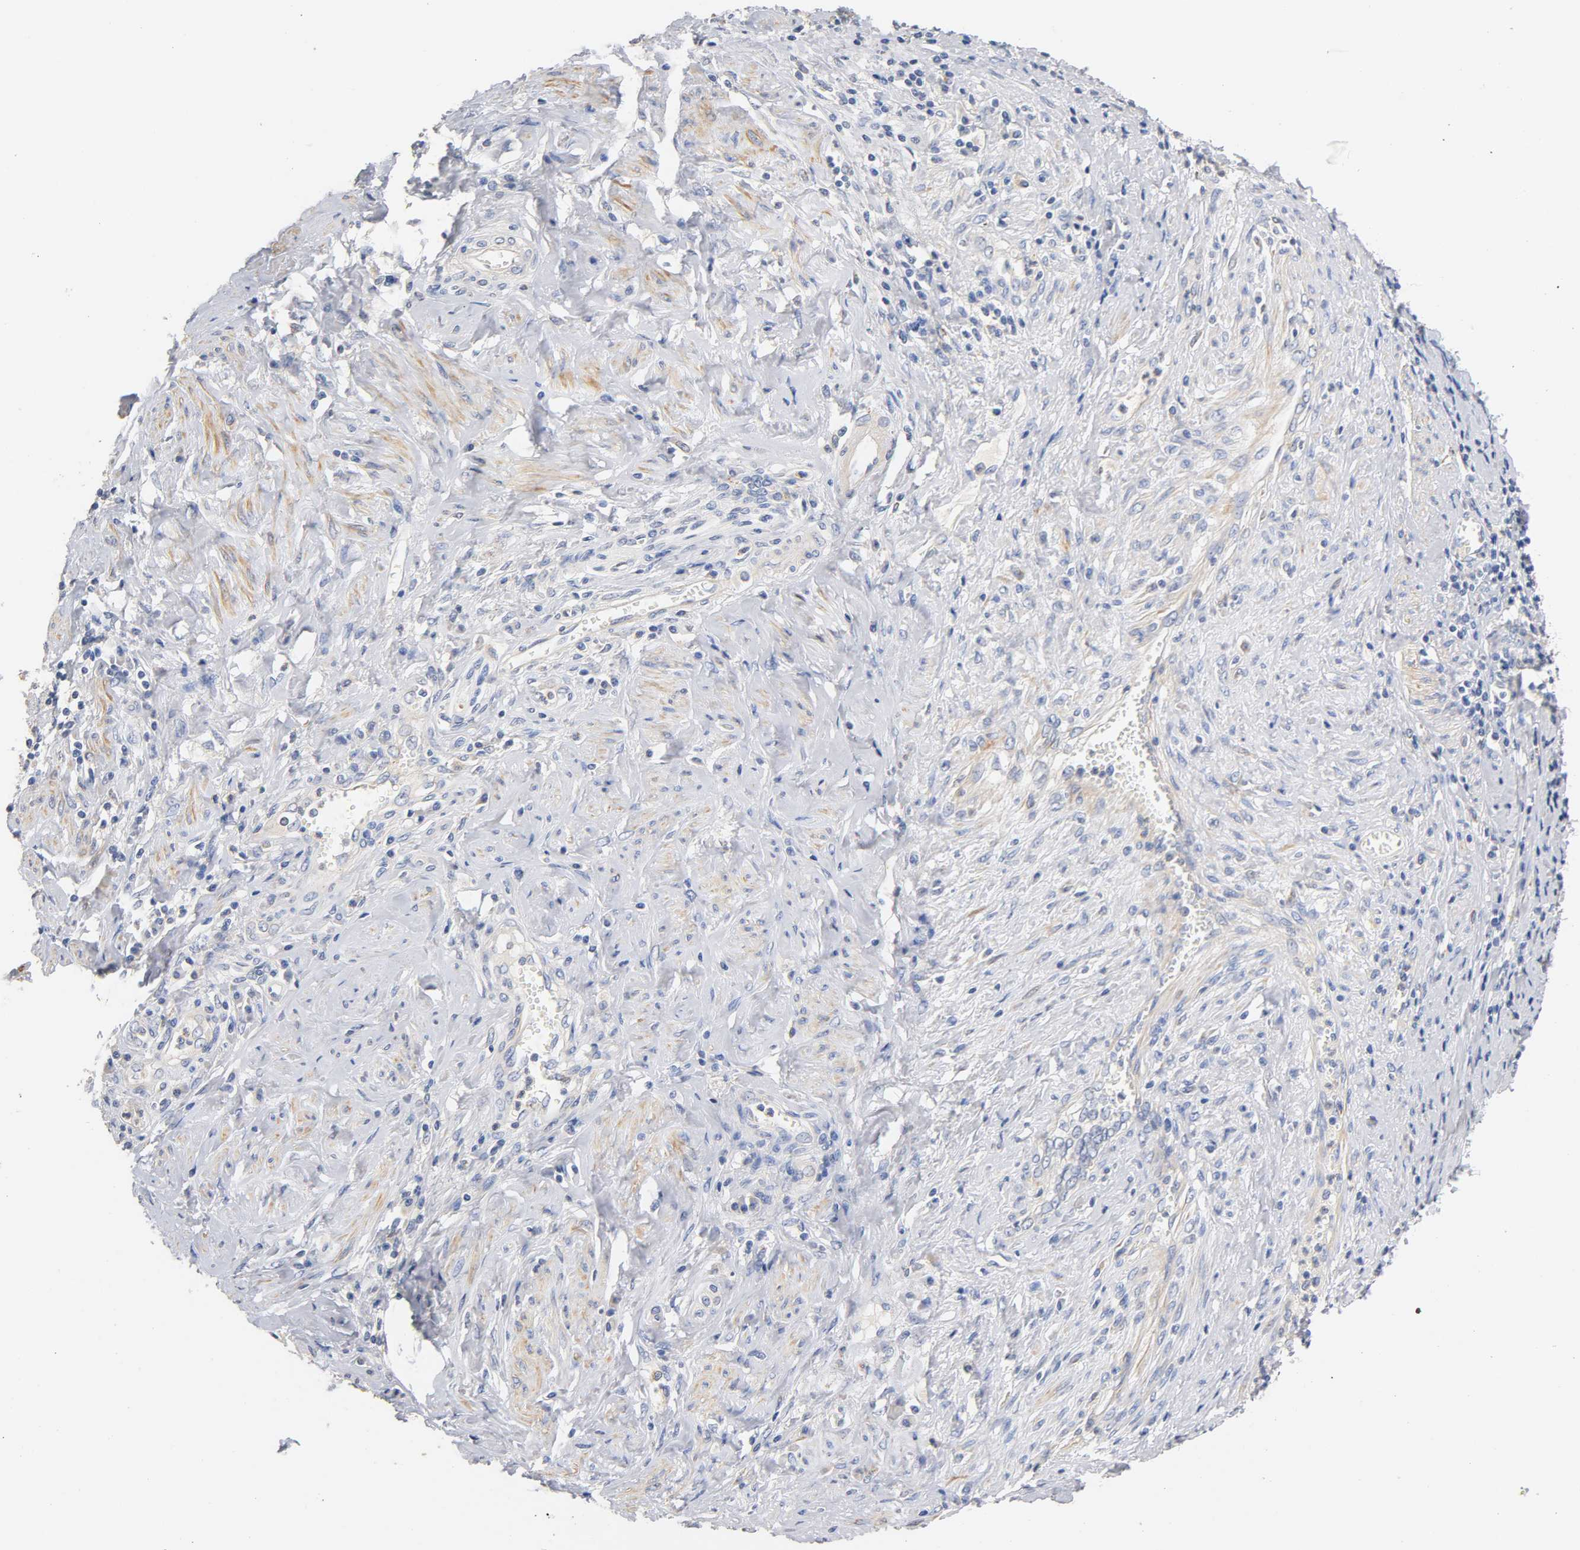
{"staining": {"intensity": "negative", "quantity": "none", "location": "none"}, "tissue": "cervical cancer", "cell_type": "Tumor cells", "image_type": "cancer", "snomed": [{"axis": "morphology", "description": "Squamous cell carcinoma, NOS"}, {"axis": "topography", "description": "Cervix"}], "caption": "Histopathology image shows no significant protein expression in tumor cells of cervical cancer.", "gene": "SEMA5A", "patient": {"sex": "female", "age": 53}}